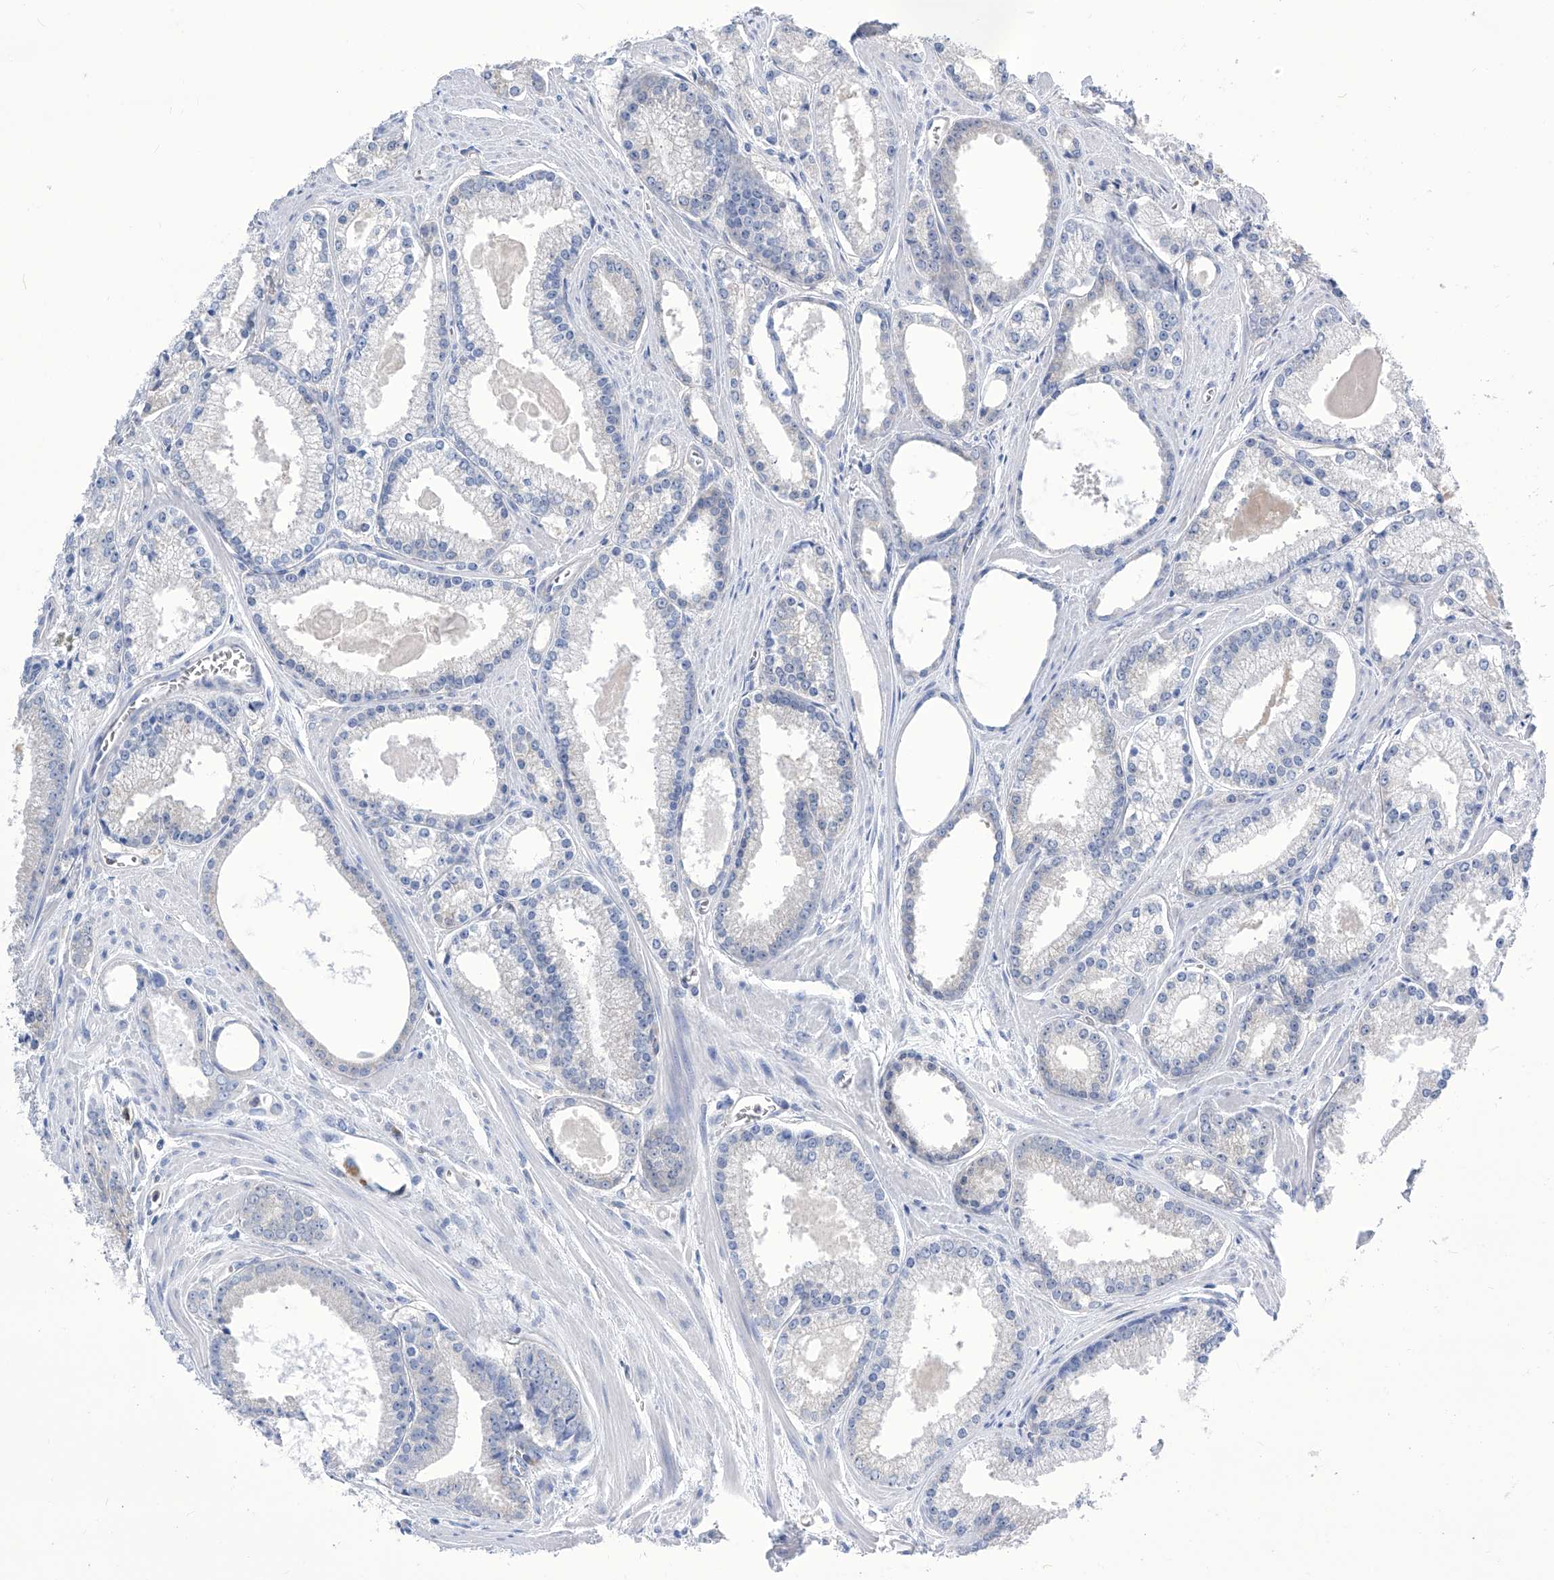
{"staining": {"intensity": "negative", "quantity": "none", "location": "none"}, "tissue": "prostate cancer", "cell_type": "Tumor cells", "image_type": "cancer", "snomed": [{"axis": "morphology", "description": "Adenocarcinoma, Low grade"}, {"axis": "topography", "description": "Prostate"}], "caption": "There is no significant expression in tumor cells of prostate cancer.", "gene": "IMPA2", "patient": {"sex": "male", "age": 54}}